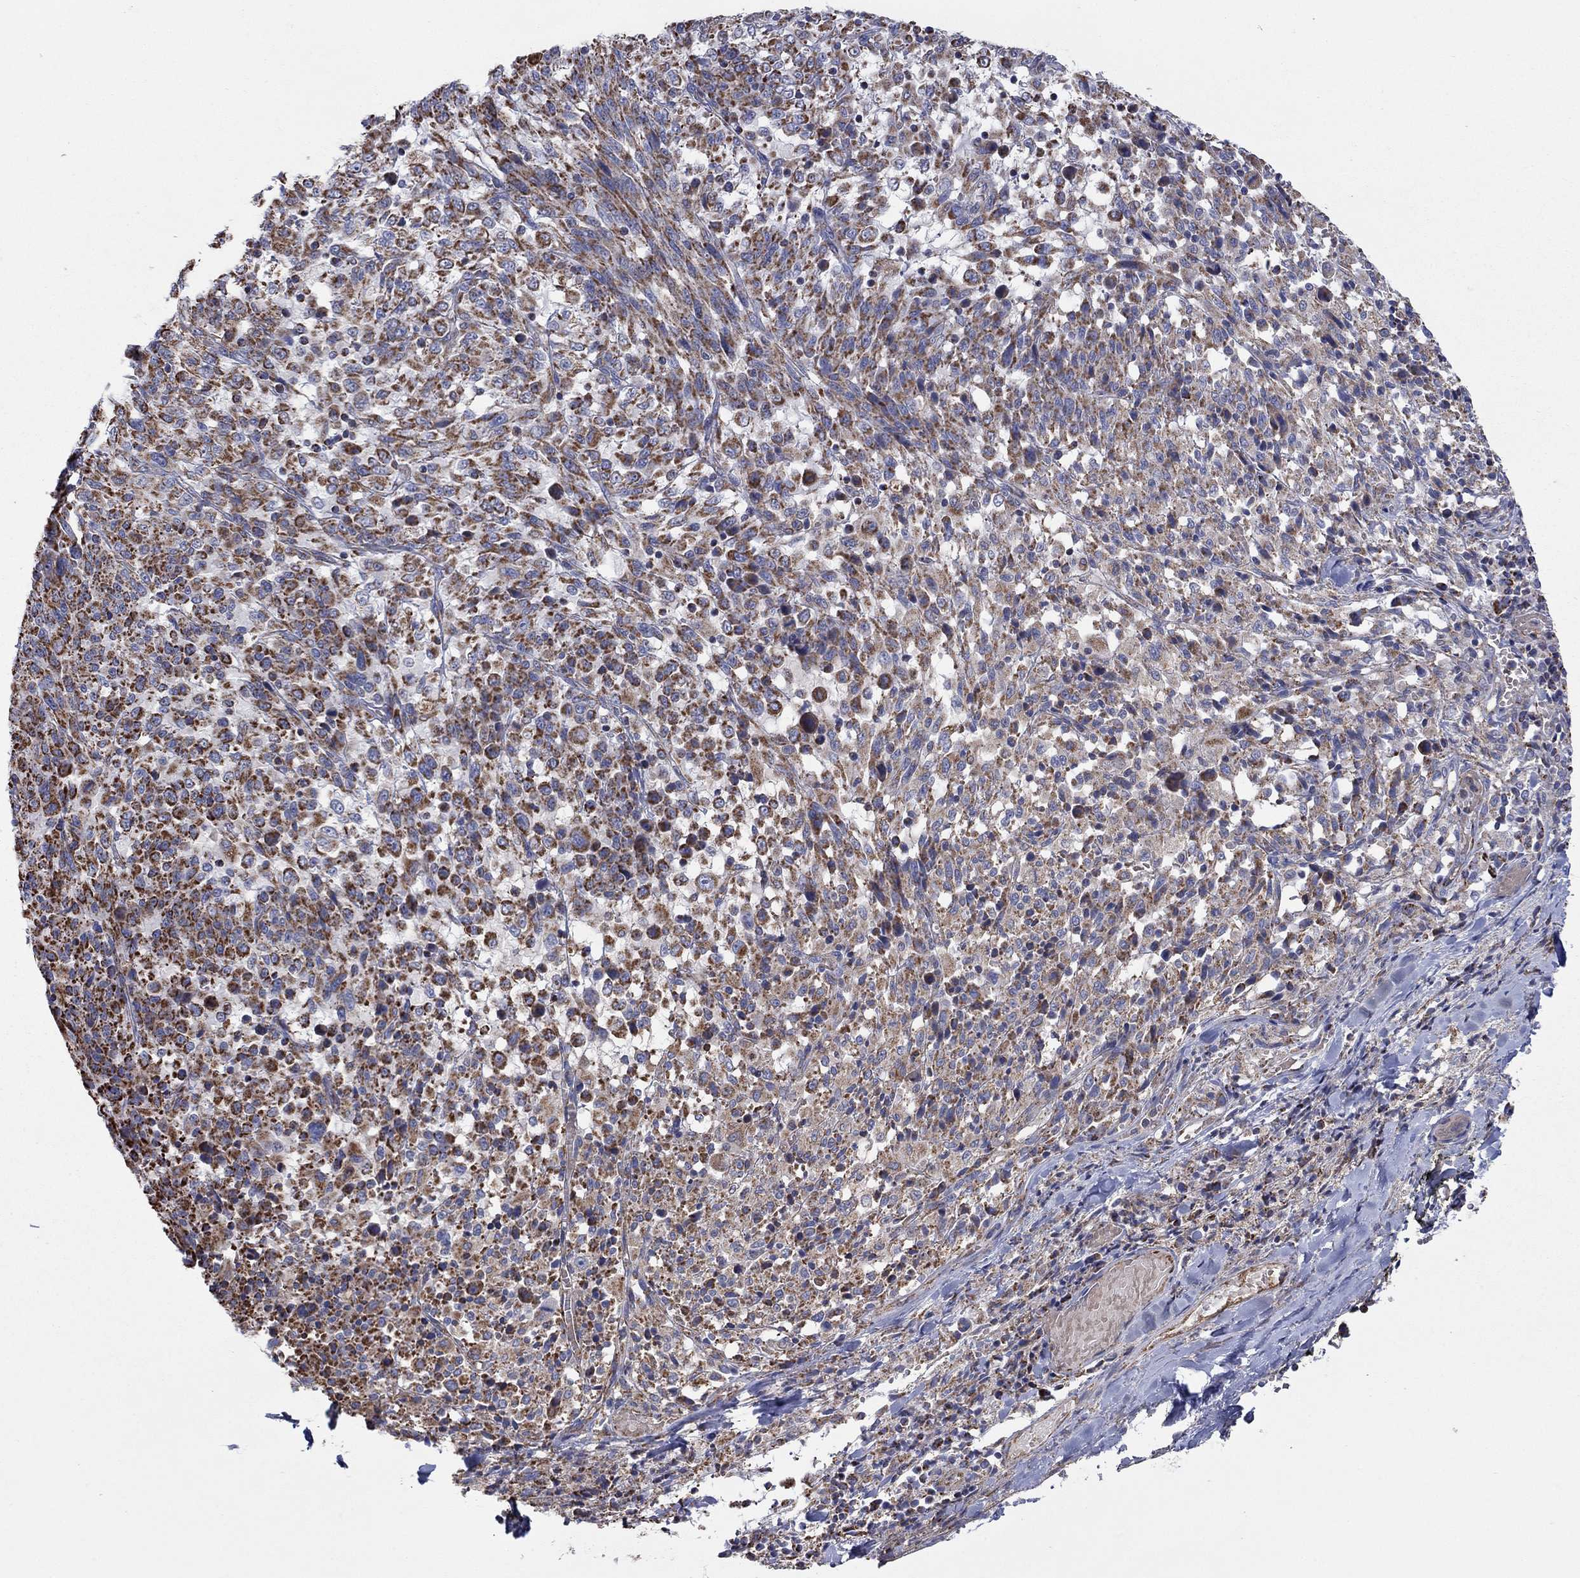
{"staining": {"intensity": "moderate", "quantity": ">75%", "location": "cytoplasmic/membranous"}, "tissue": "melanoma", "cell_type": "Tumor cells", "image_type": "cancer", "snomed": [{"axis": "morphology", "description": "Malignant melanoma, NOS"}, {"axis": "topography", "description": "Skin"}], "caption": "Brown immunohistochemical staining in human malignant melanoma demonstrates moderate cytoplasmic/membranous staining in approximately >75% of tumor cells.", "gene": "HPS5", "patient": {"sex": "female", "age": 91}}